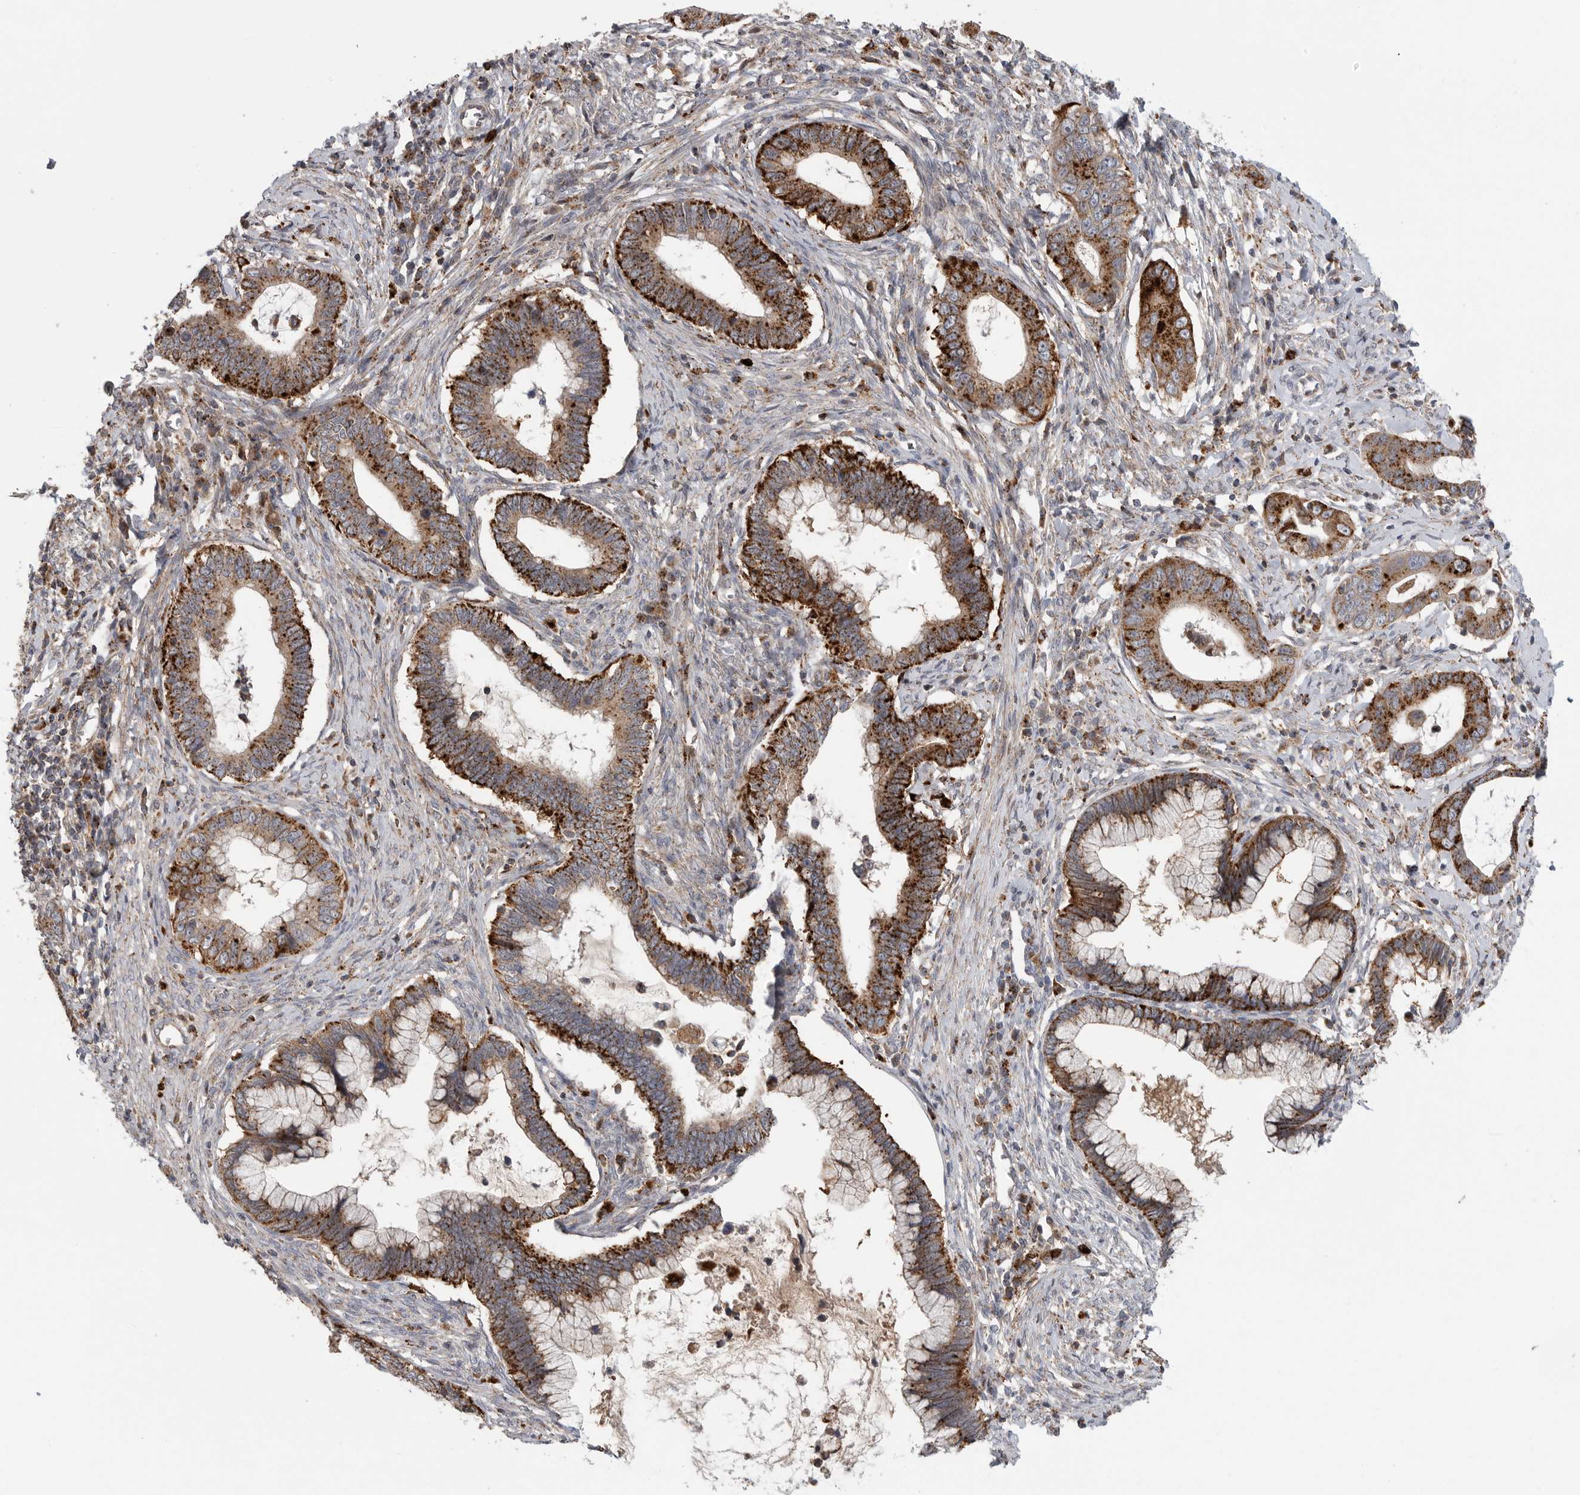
{"staining": {"intensity": "strong", "quantity": ">75%", "location": "cytoplasmic/membranous"}, "tissue": "cervical cancer", "cell_type": "Tumor cells", "image_type": "cancer", "snomed": [{"axis": "morphology", "description": "Adenocarcinoma, NOS"}, {"axis": "topography", "description": "Cervix"}], "caption": "Cervical cancer (adenocarcinoma) tissue reveals strong cytoplasmic/membranous staining in approximately >75% of tumor cells, visualized by immunohistochemistry. The staining was performed using DAB (3,3'-diaminobenzidine) to visualize the protein expression in brown, while the nuclei were stained in blue with hematoxylin (Magnification: 20x).", "gene": "GALNS", "patient": {"sex": "female", "age": 44}}